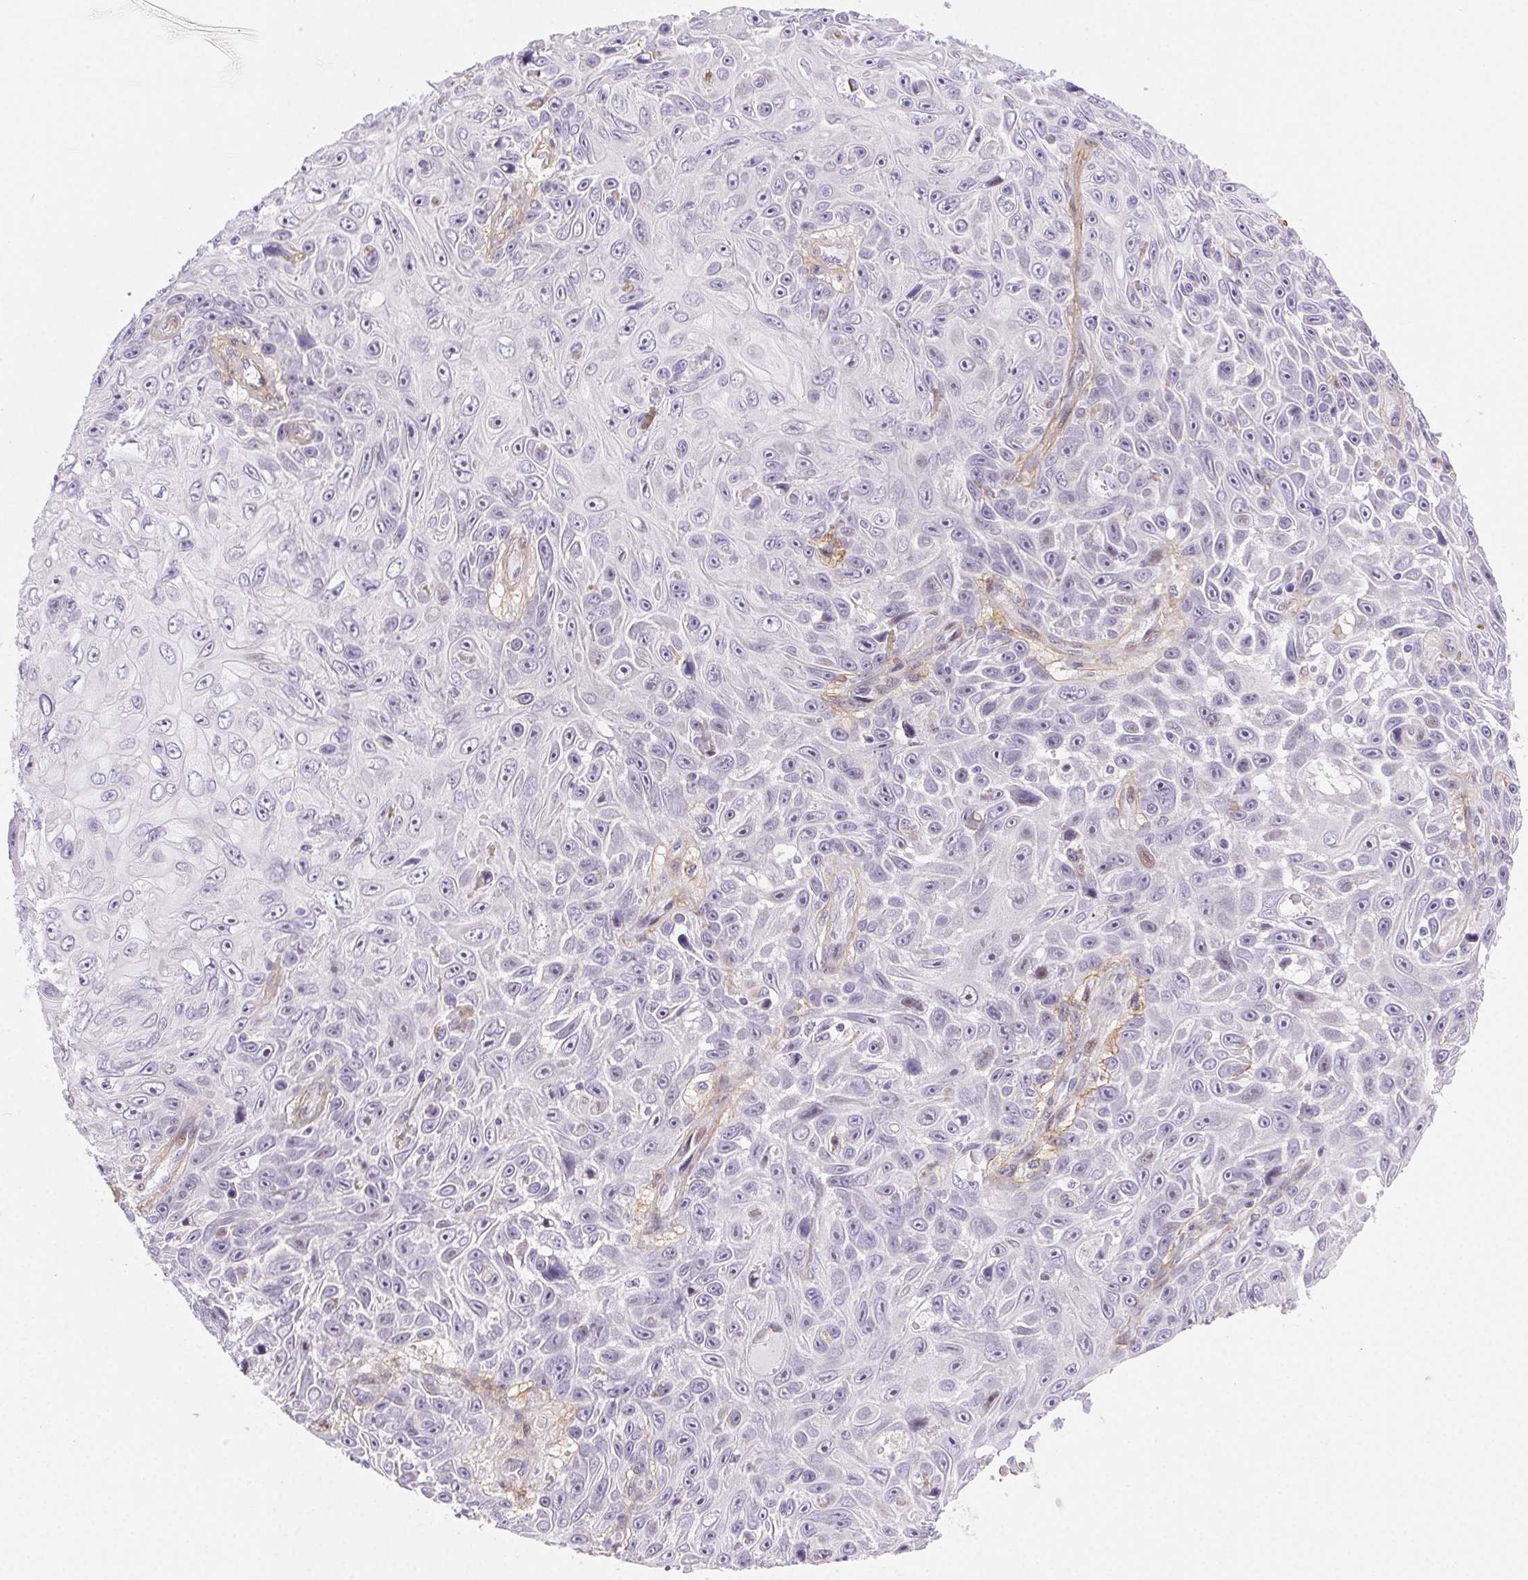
{"staining": {"intensity": "weak", "quantity": "<25%", "location": "nuclear"}, "tissue": "skin cancer", "cell_type": "Tumor cells", "image_type": "cancer", "snomed": [{"axis": "morphology", "description": "Squamous cell carcinoma, NOS"}, {"axis": "topography", "description": "Skin"}], "caption": "IHC micrograph of skin cancer (squamous cell carcinoma) stained for a protein (brown), which demonstrates no positivity in tumor cells.", "gene": "PDZD2", "patient": {"sex": "male", "age": 82}}